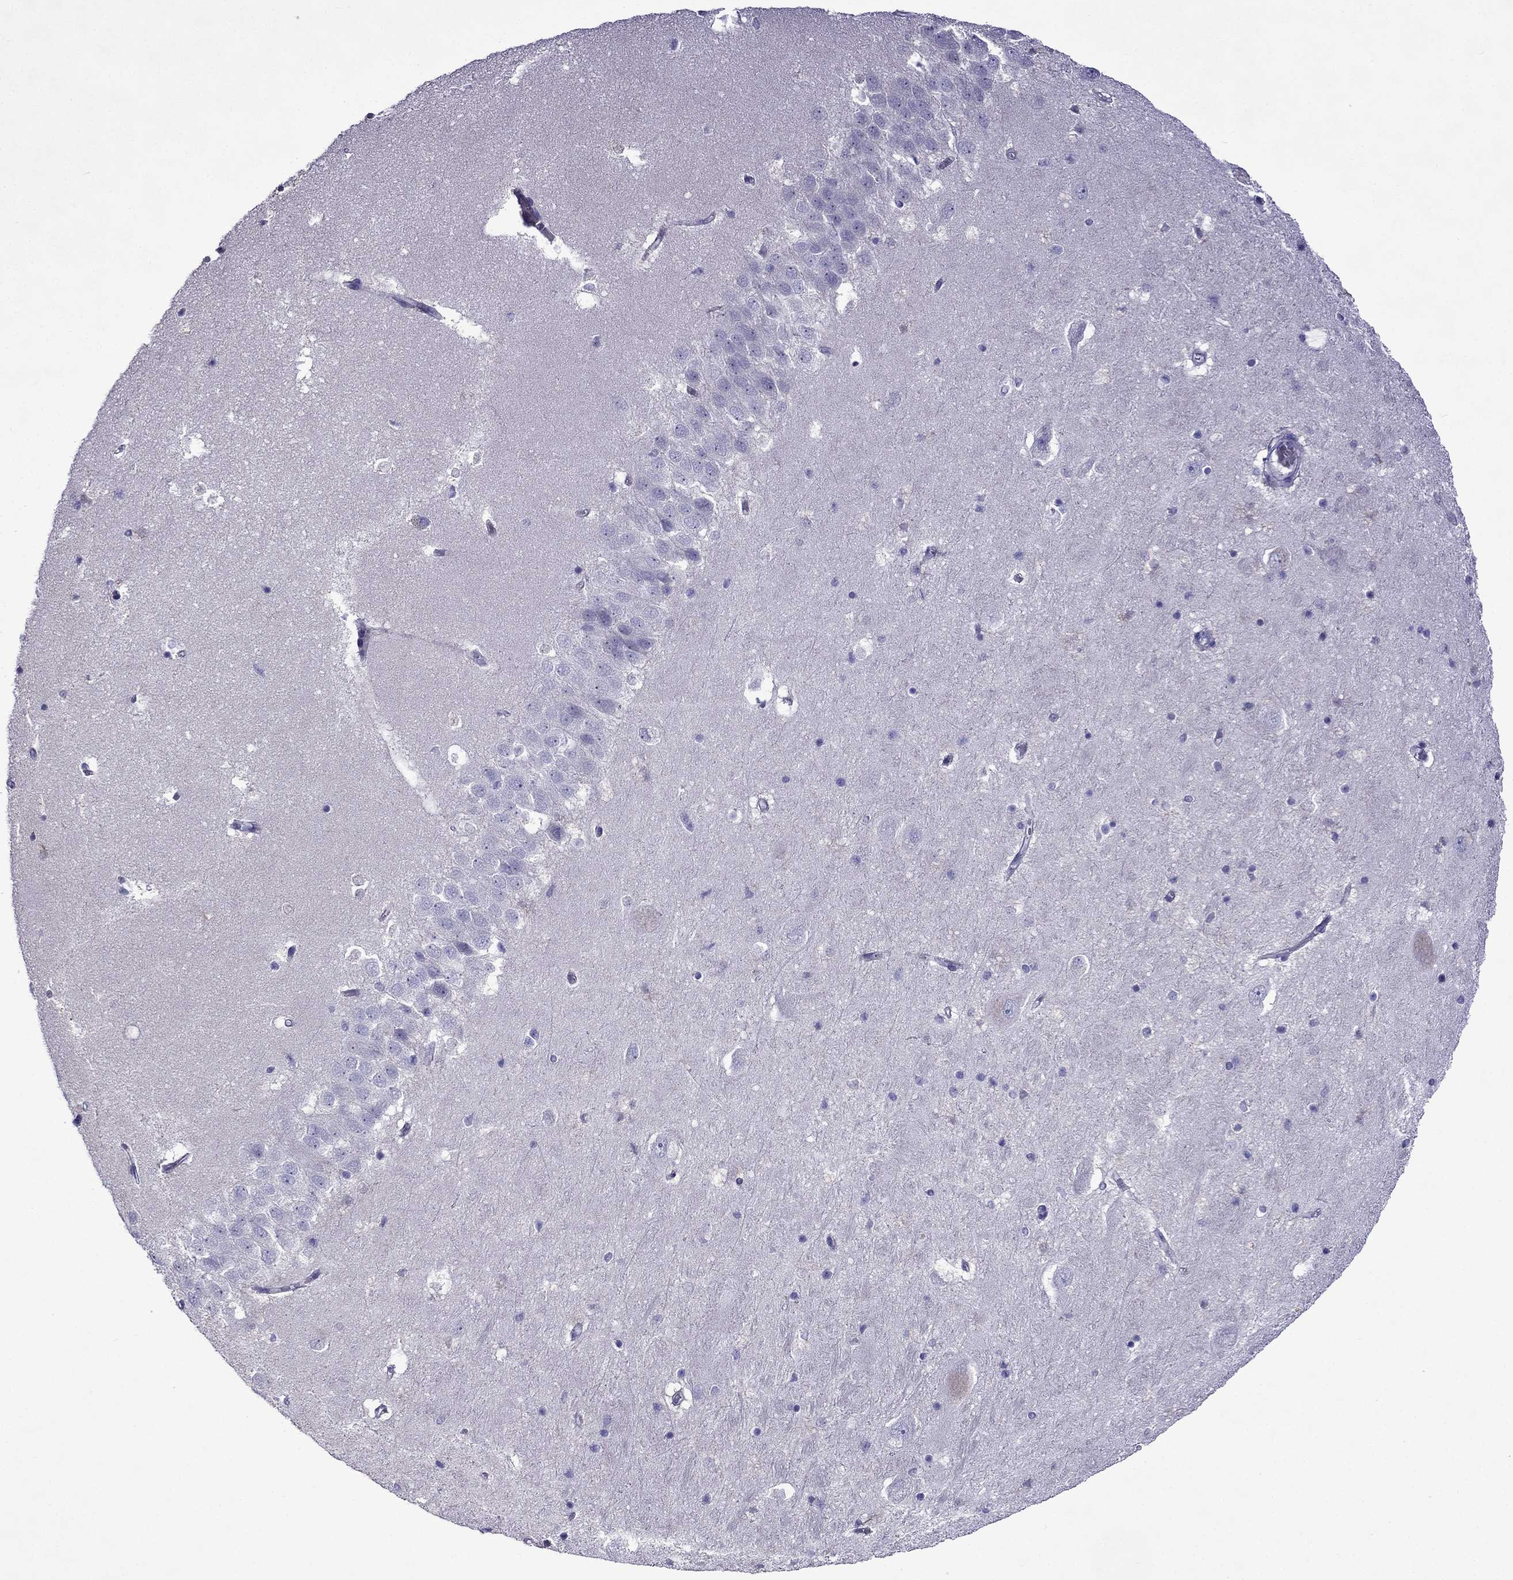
{"staining": {"intensity": "negative", "quantity": "none", "location": "none"}, "tissue": "hippocampus", "cell_type": "Glial cells", "image_type": "normal", "snomed": [{"axis": "morphology", "description": "Normal tissue, NOS"}, {"axis": "topography", "description": "Hippocampus"}], "caption": "Hippocampus was stained to show a protein in brown. There is no significant staining in glial cells. The staining is performed using DAB brown chromogen with nuclei counter-stained in using hematoxylin.", "gene": "TDRD1", "patient": {"sex": "male", "age": 58}}